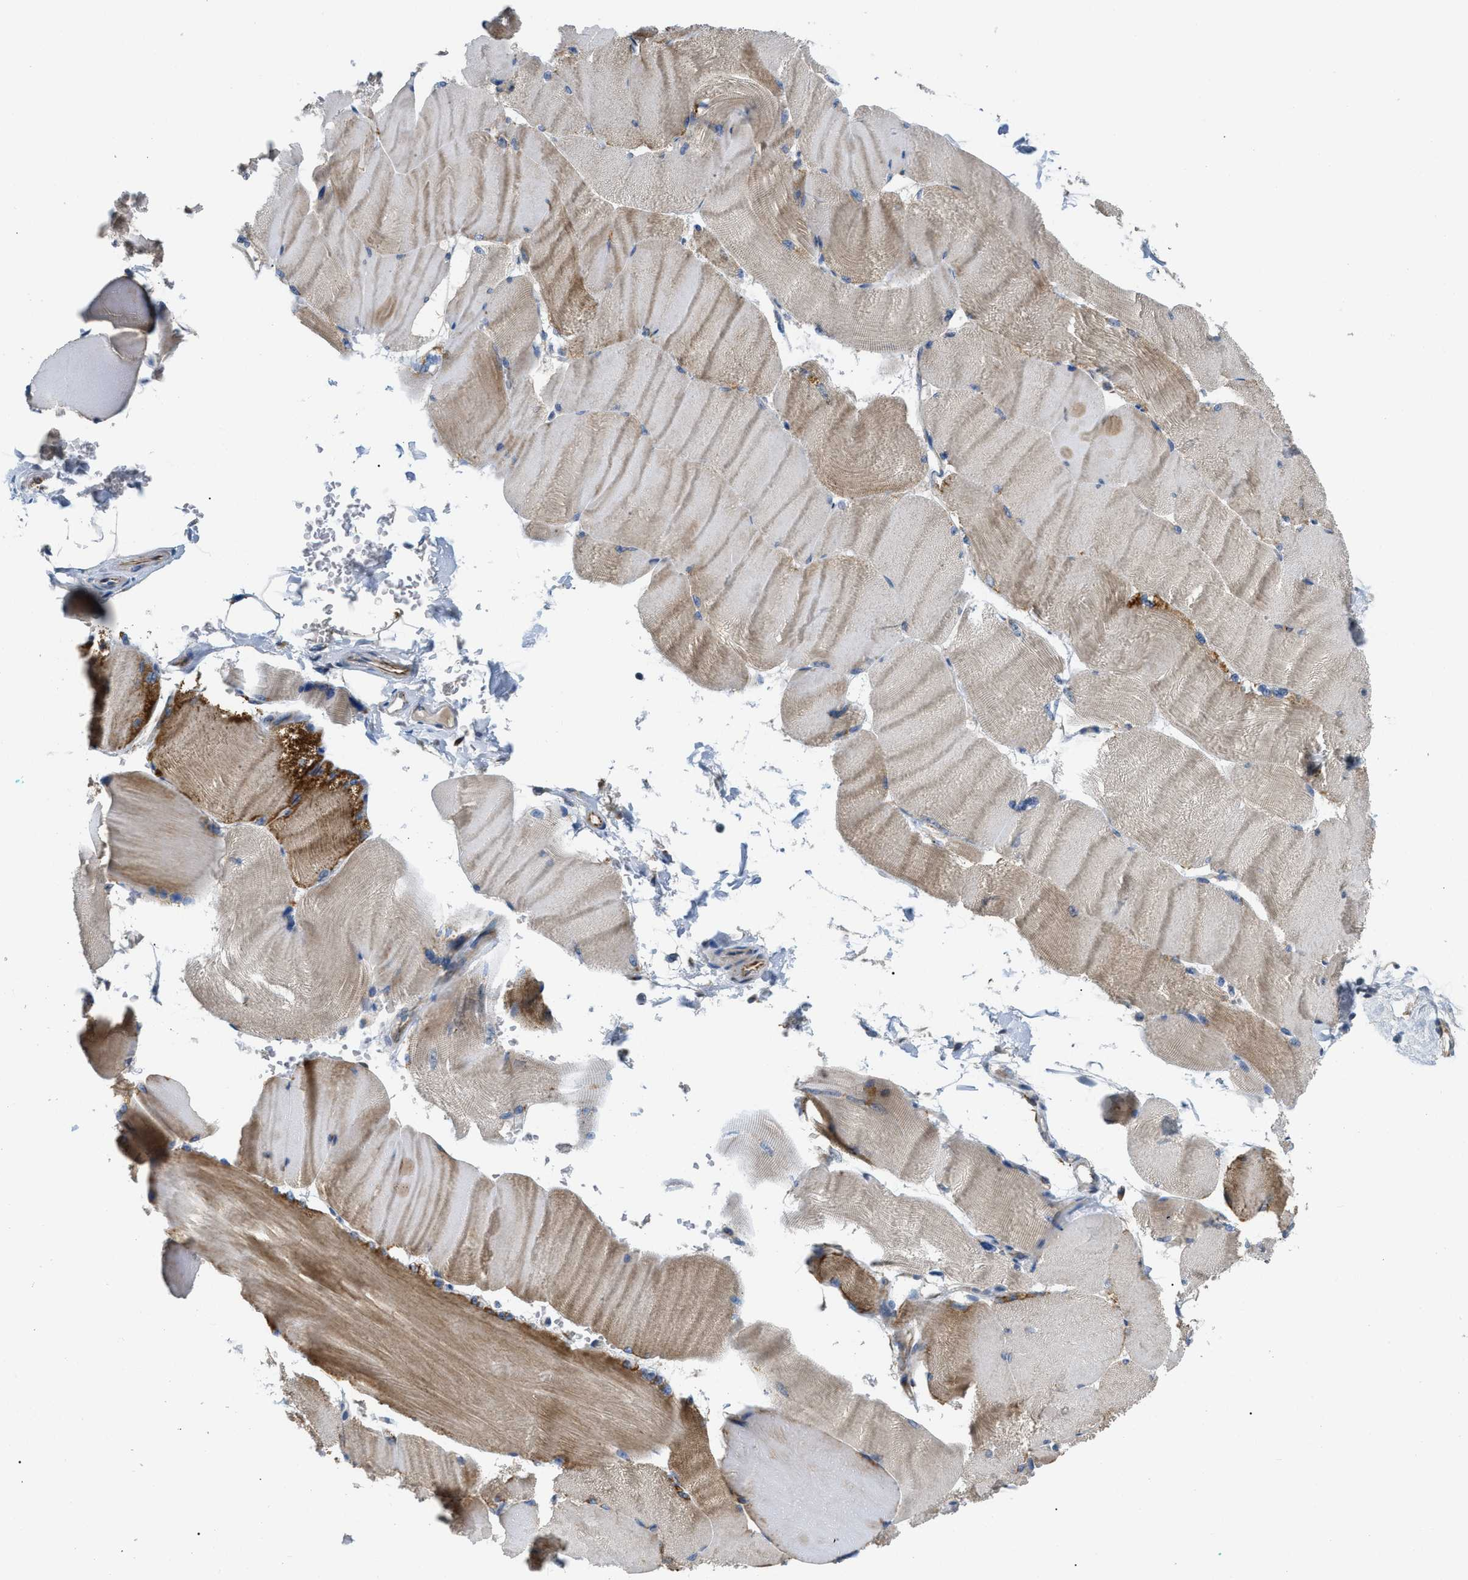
{"staining": {"intensity": "moderate", "quantity": ">75%", "location": "cytoplasmic/membranous"}, "tissue": "skeletal muscle", "cell_type": "Myocytes", "image_type": "normal", "snomed": [{"axis": "morphology", "description": "Normal tissue, NOS"}, {"axis": "topography", "description": "Skin"}, {"axis": "topography", "description": "Skeletal muscle"}], "caption": "Immunohistochemistry (IHC) micrograph of unremarkable skeletal muscle stained for a protein (brown), which reveals medium levels of moderate cytoplasmic/membranous expression in about >75% of myocytes.", "gene": "DHX58", "patient": {"sex": "male", "age": 83}}